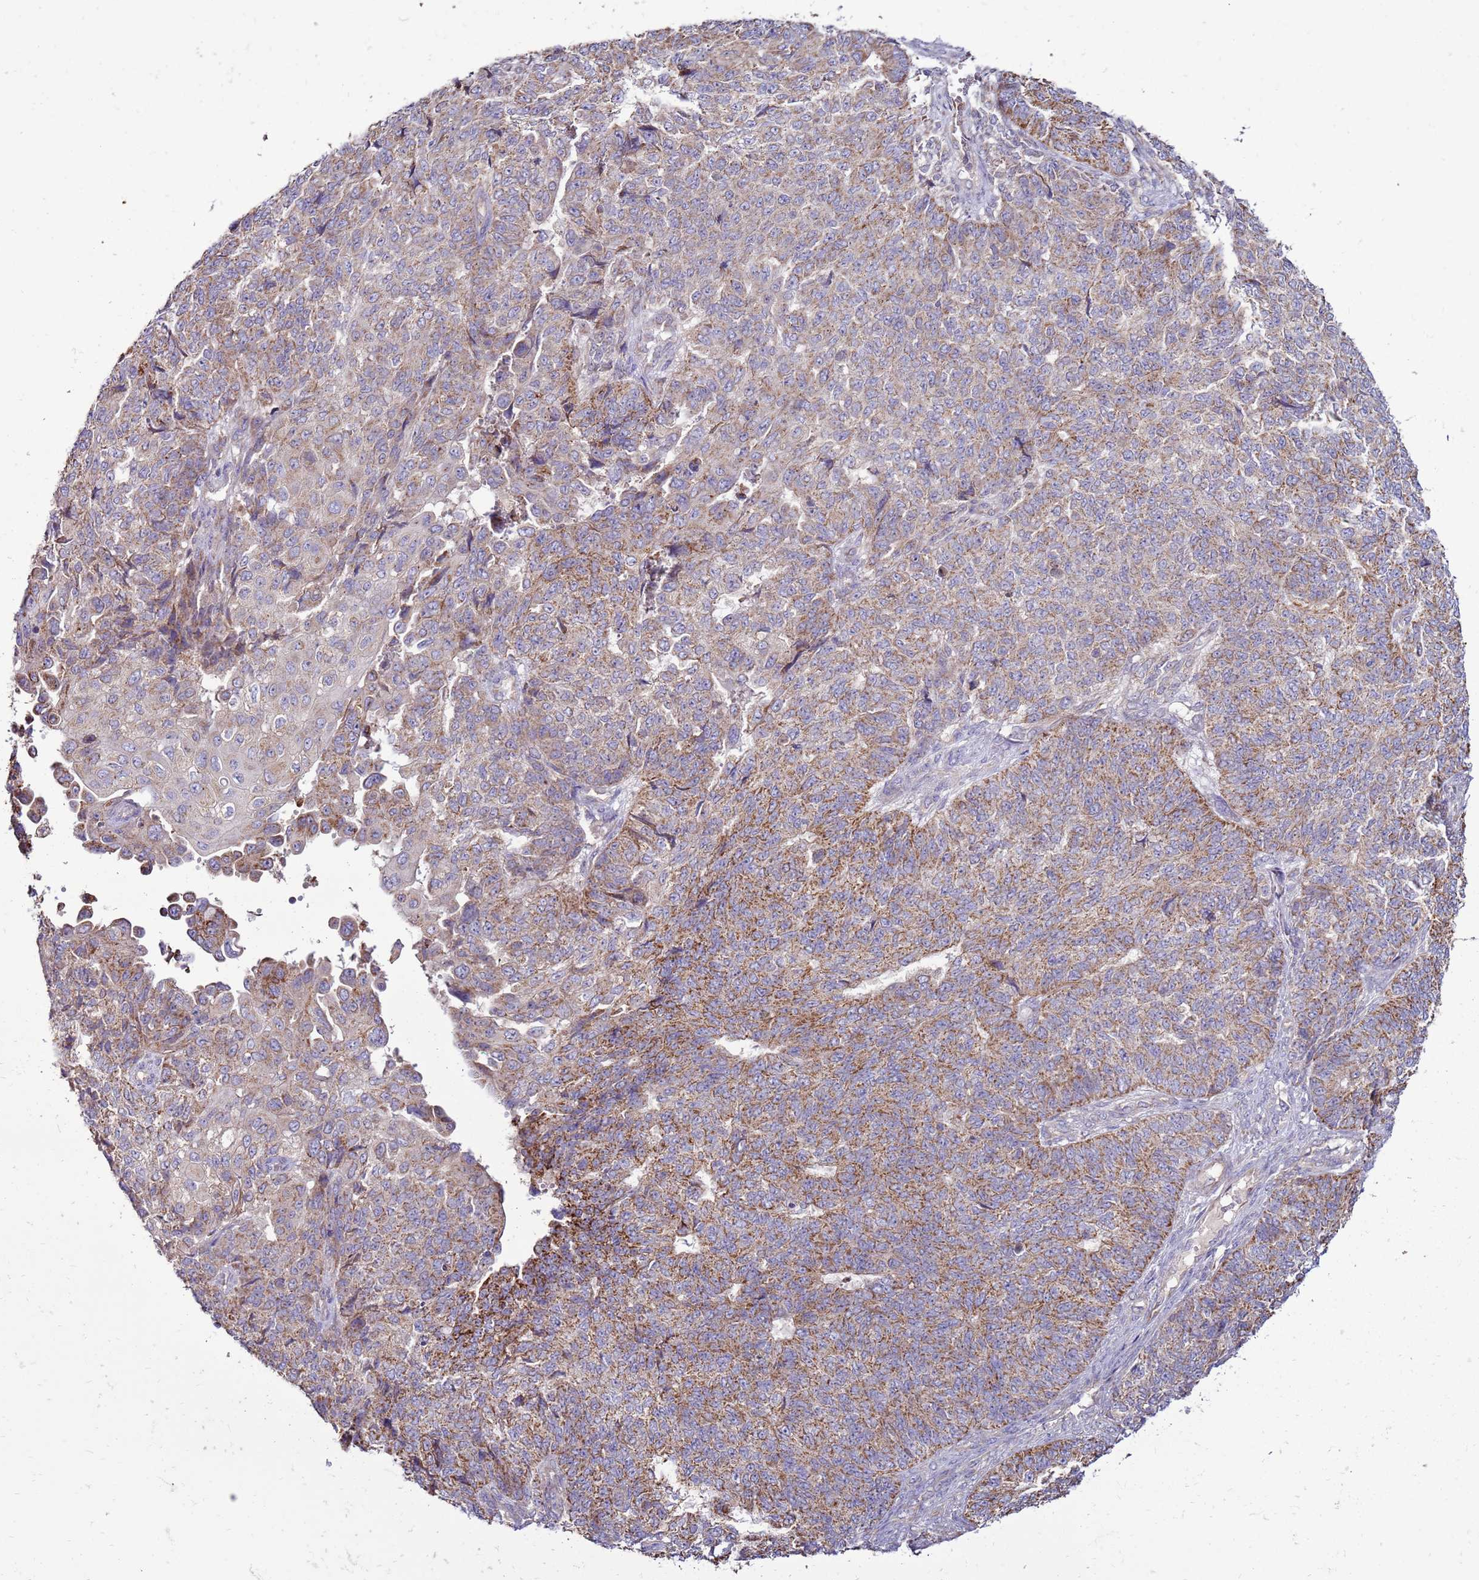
{"staining": {"intensity": "moderate", "quantity": ">75%", "location": "cytoplasmic/membranous"}, "tissue": "endometrial cancer", "cell_type": "Tumor cells", "image_type": "cancer", "snomed": [{"axis": "morphology", "description": "Adenocarcinoma, NOS"}, {"axis": "topography", "description": "Endometrium"}], "caption": "IHC photomicrograph of neoplastic tissue: endometrial adenocarcinoma stained using immunohistochemistry (IHC) demonstrates medium levels of moderate protein expression localized specifically in the cytoplasmic/membranous of tumor cells, appearing as a cytoplasmic/membranous brown color.", "gene": "TRAPPC4", "patient": {"sex": "female", "age": 32}}